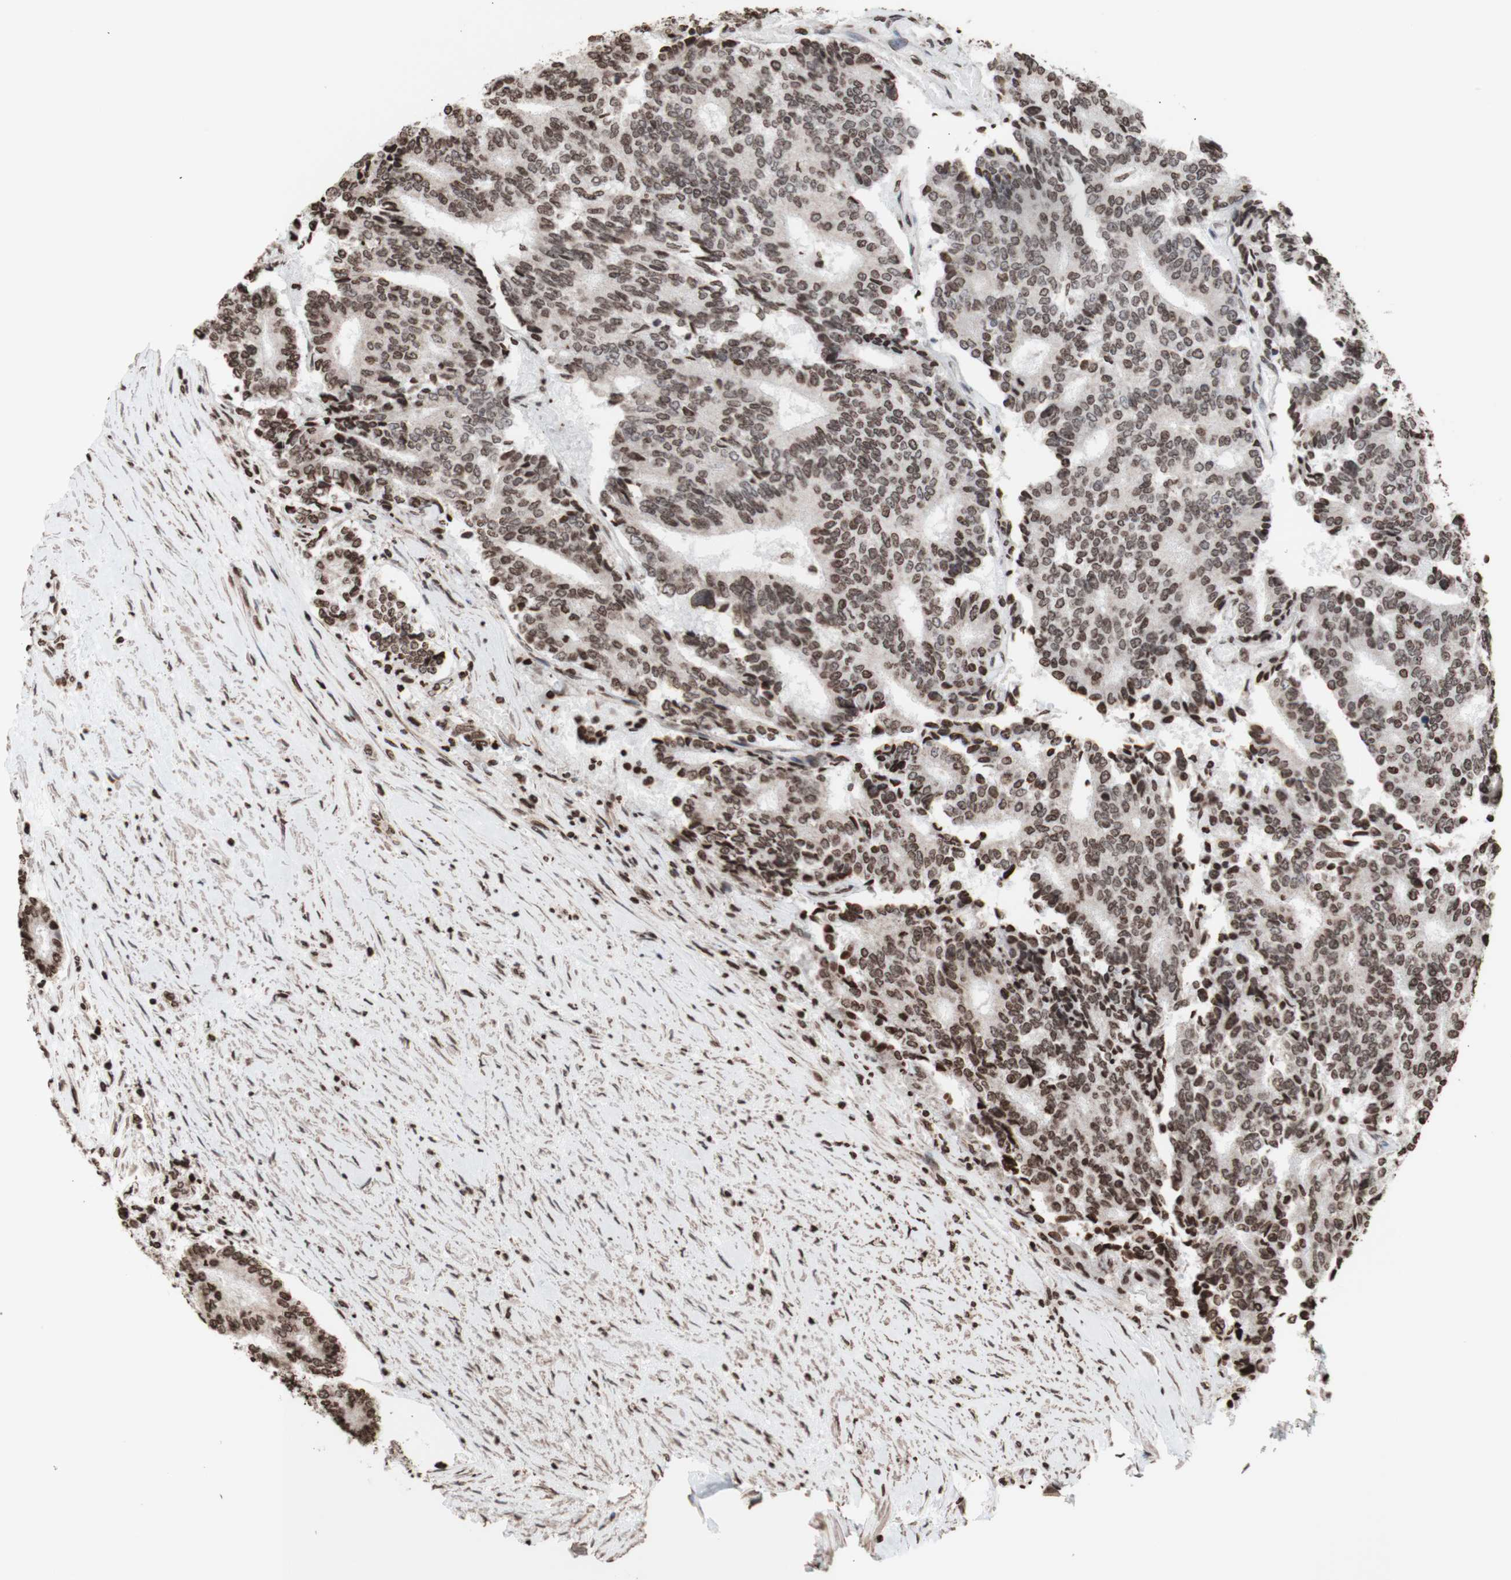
{"staining": {"intensity": "moderate", "quantity": ">75%", "location": "nuclear"}, "tissue": "prostate cancer", "cell_type": "Tumor cells", "image_type": "cancer", "snomed": [{"axis": "morphology", "description": "Normal tissue, NOS"}, {"axis": "morphology", "description": "Adenocarcinoma, High grade"}, {"axis": "topography", "description": "Prostate"}, {"axis": "topography", "description": "Seminal veicle"}], "caption": "A high-resolution histopathology image shows immunohistochemistry (IHC) staining of high-grade adenocarcinoma (prostate), which shows moderate nuclear positivity in about >75% of tumor cells.", "gene": "SNAI2", "patient": {"sex": "male", "age": 55}}